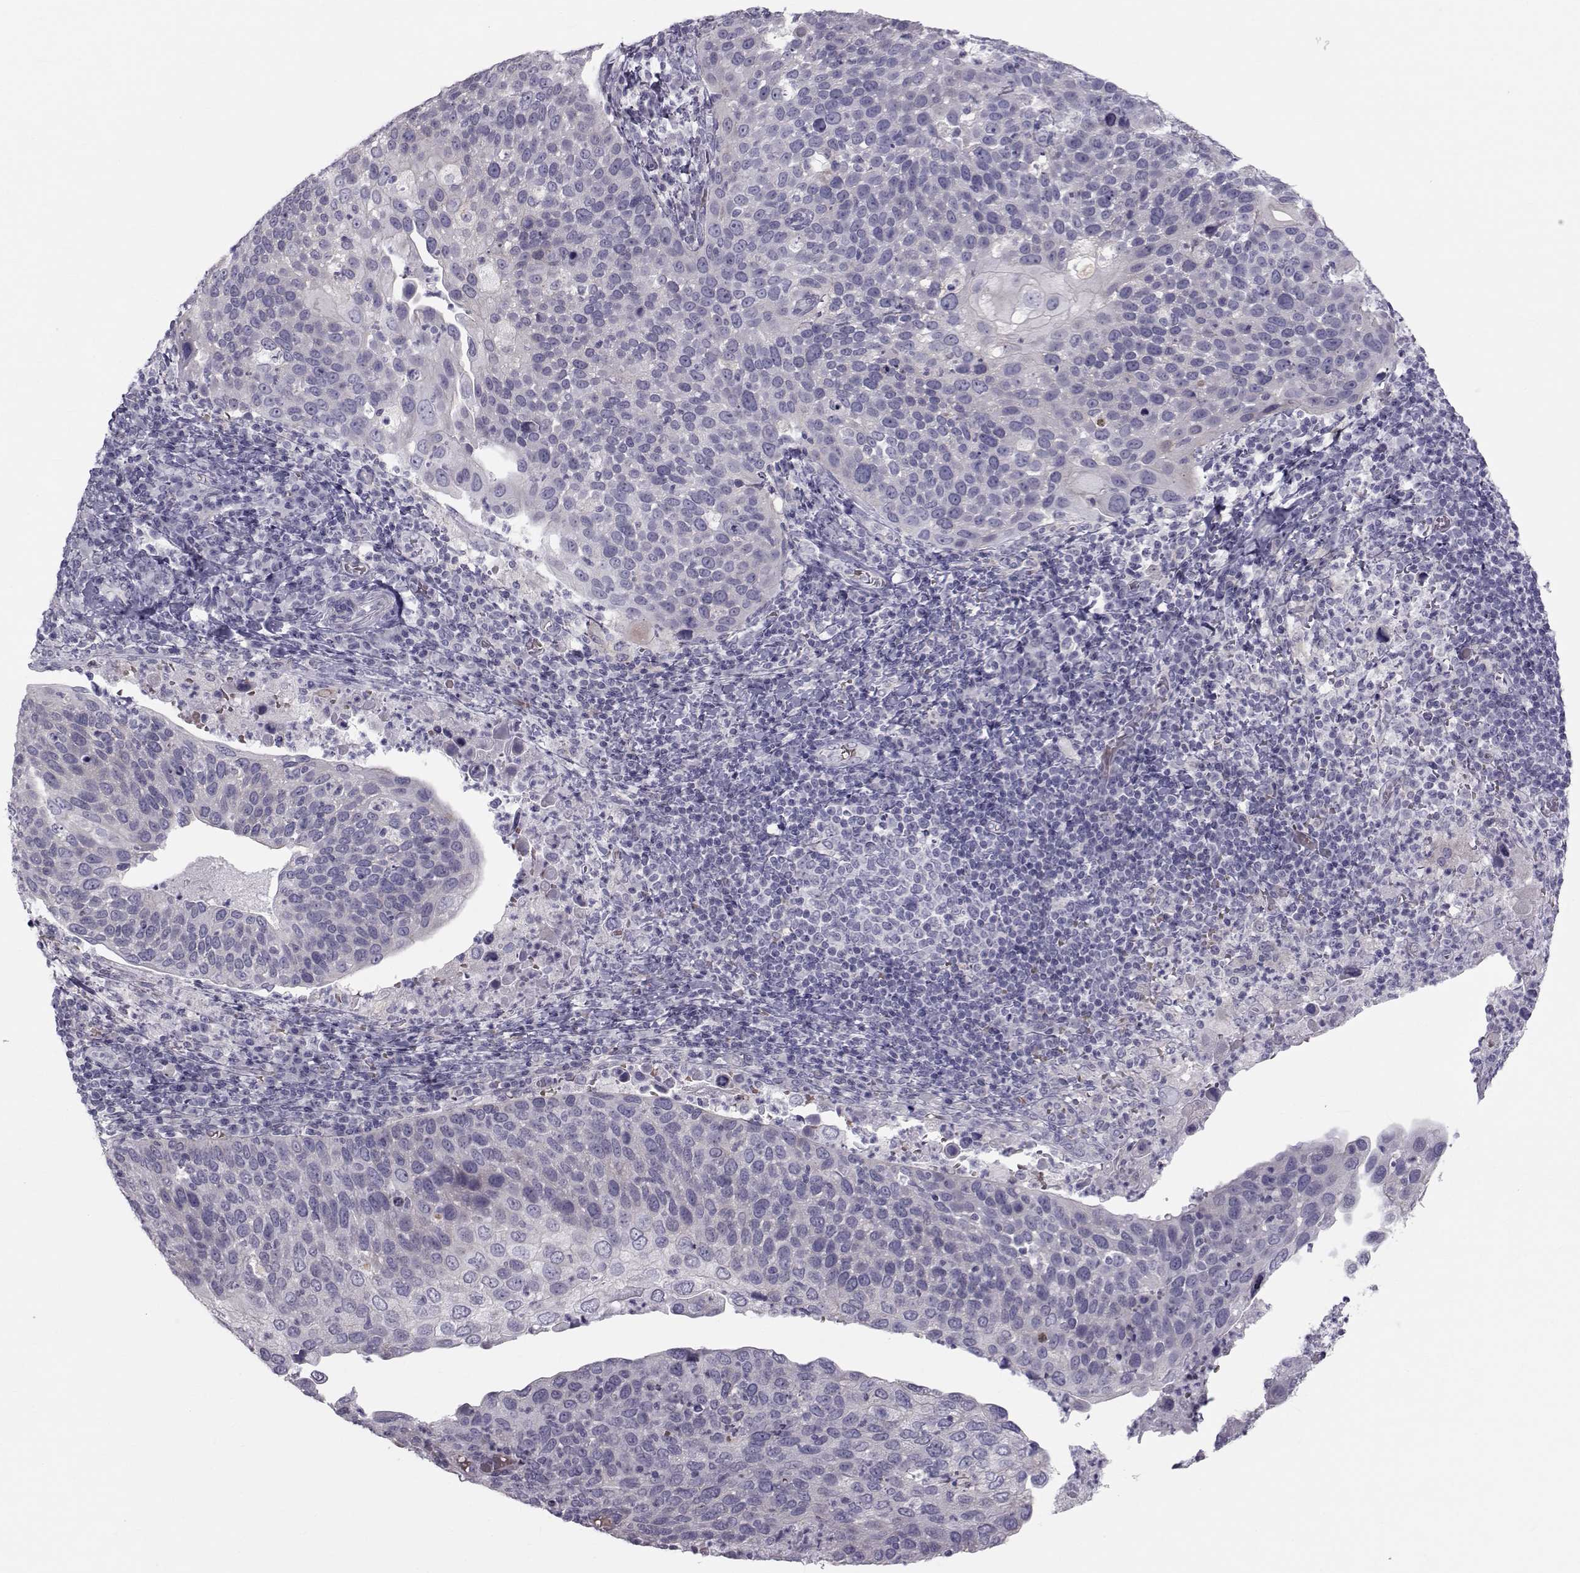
{"staining": {"intensity": "negative", "quantity": "none", "location": "none"}, "tissue": "cervical cancer", "cell_type": "Tumor cells", "image_type": "cancer", "snomed": [{"axis": "morphology", "description": "Squamous cell carcinoma, NOS"}, {"axis": "topography", "description": "Cervix"}], "caption": "Immunohistochemistry of cervical cancer displays no staining in tumor cells. (Stains: DAB immunohistochemistry (IHC) with hematoxylin counter stain, Microscopy: brightfield microscopy at high magnification).", "gene": "GARIN3", "patient": {"sex": "female", "age": 54}}